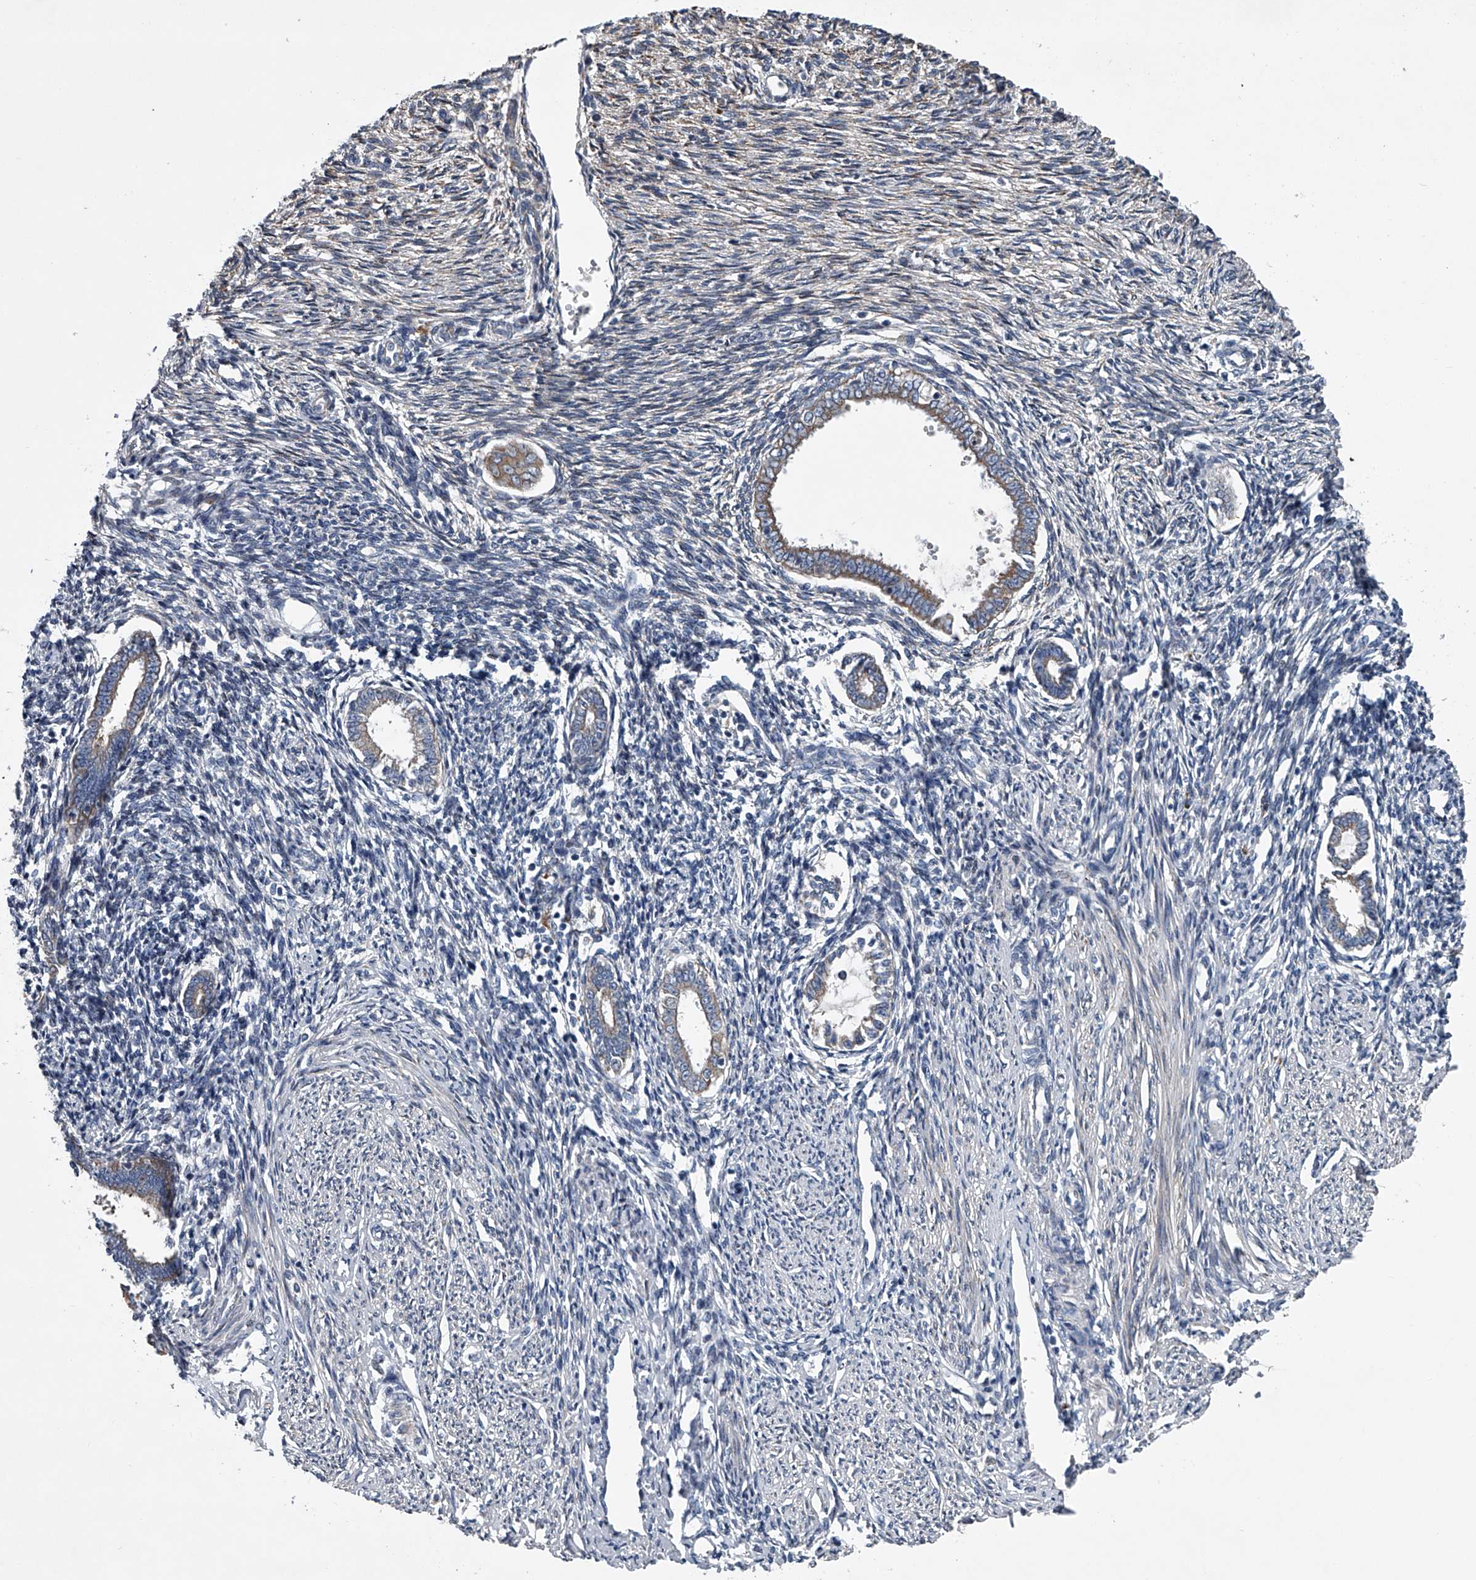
{"staining": {"intensity": "negative", "quantity": "none", "location": "none"}, "tissue": "endometrium", "cell_type": "Cells in endometrial stroma", "image_type": "normal", "snomed": [{"axis": "morphology", "description": "Normal tissue, NOS"}, {"axis": "topography", "description": "Endometrium"}], "caption": "This is a photomicrograph of immunohistochemistry staining of benign endometrium, which shows no positivity in cells in endometrial stroma.", "gene": "ABCG1", "patient": {"sex": "female", "age": 56}}